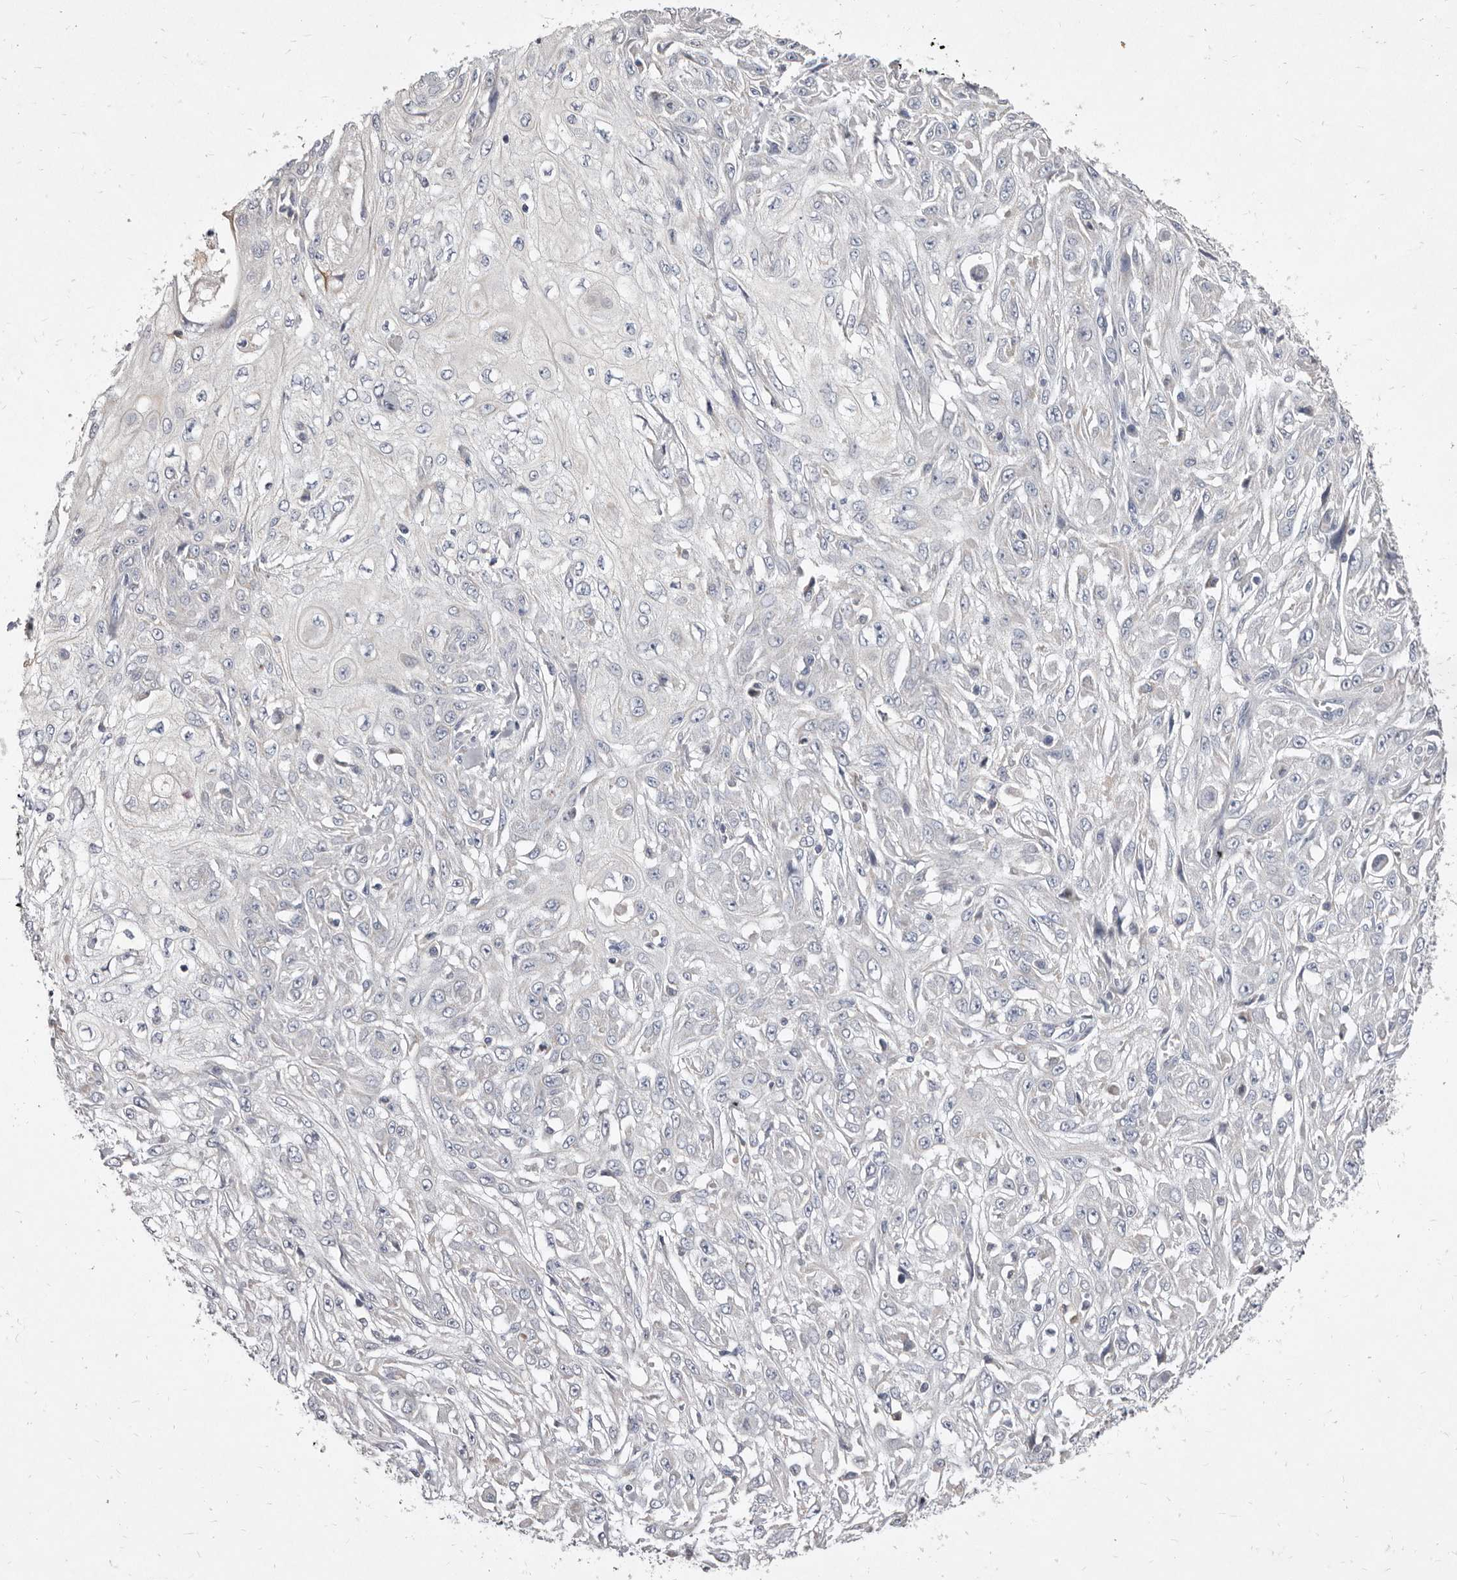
{"staining": {"intensity": "negative", "quantity": "none", "location": "none"}, "tissue": "skin cancer", "cell_type": "Tumor cells", "image_type": "cancer", "snomed": [{"axis": "morphology", "description": "Squamous cell carcinoma, NOS"}, {"axis": "morphology", "description": "Squamous cell carcinoma, metastatic, NOS"}, {"axis": "topography", "description": "Skin"}, {"axis": "topography", "description": "Lymph node"}], "caption": "Tumor cells show no significant positivity in skin metastatic squamous cell carcinoma. (Stains: DAB (3,3'-diaminobenzidine) immunohistochemistry (IHC) with hematoxylin counter stain, Microscopy: brightfield microscopy at high magnification).", "gene": "CYP2E1", "patient": {"sex": "male", "age": 75}}